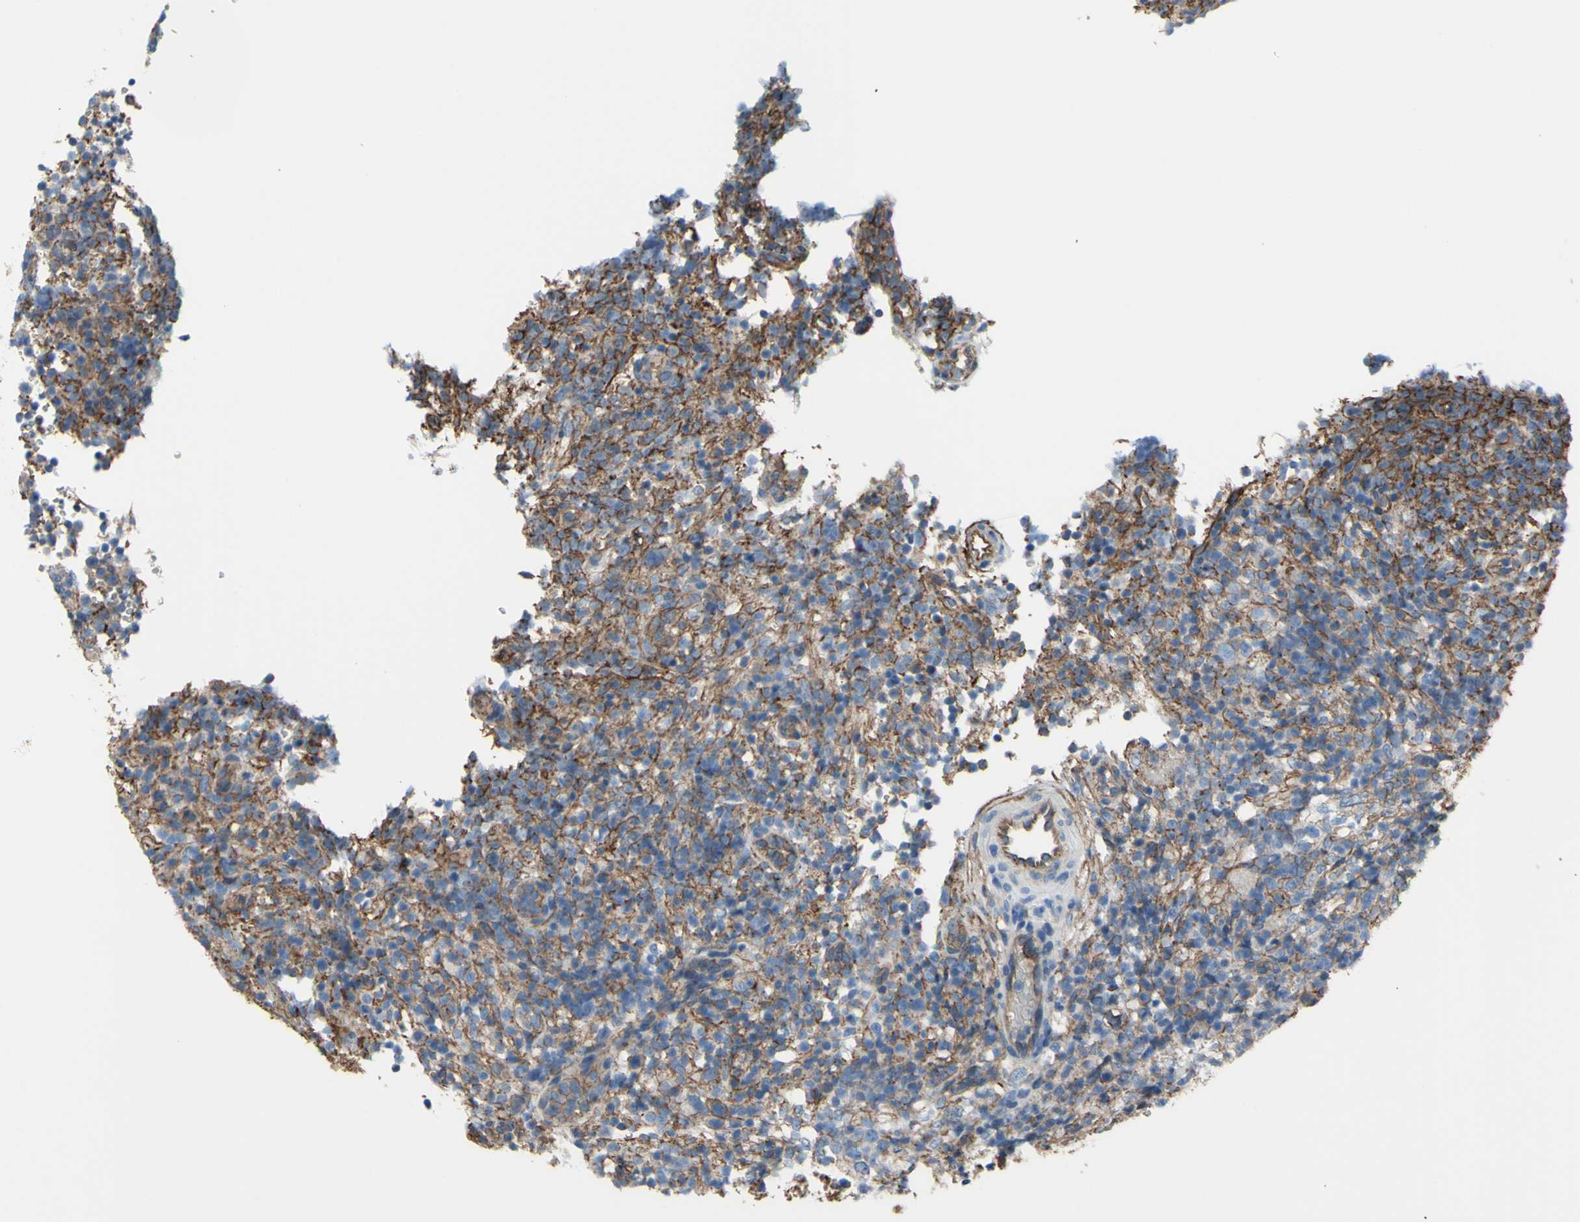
{"staining": {"intensity": "moderate", "quantity": ">75%", "location": "cytoplasmic/membranous"}, "tissue": "lymphoma", "cell_type": "Tumor cells", "image_type": "cancer", "snomed": [{"axis": "morphology", "description": "Malignant lymphoma, non-Hodgkin's type, High grade"}, {"axis": "topography", "description": "Lymph node"}], "caption": "Lymphoma stained with a protein marker demonstrates moderate staining in tumor cells.", "gene": "TPBG", "patient": {"sex": "female", "age": 76}}